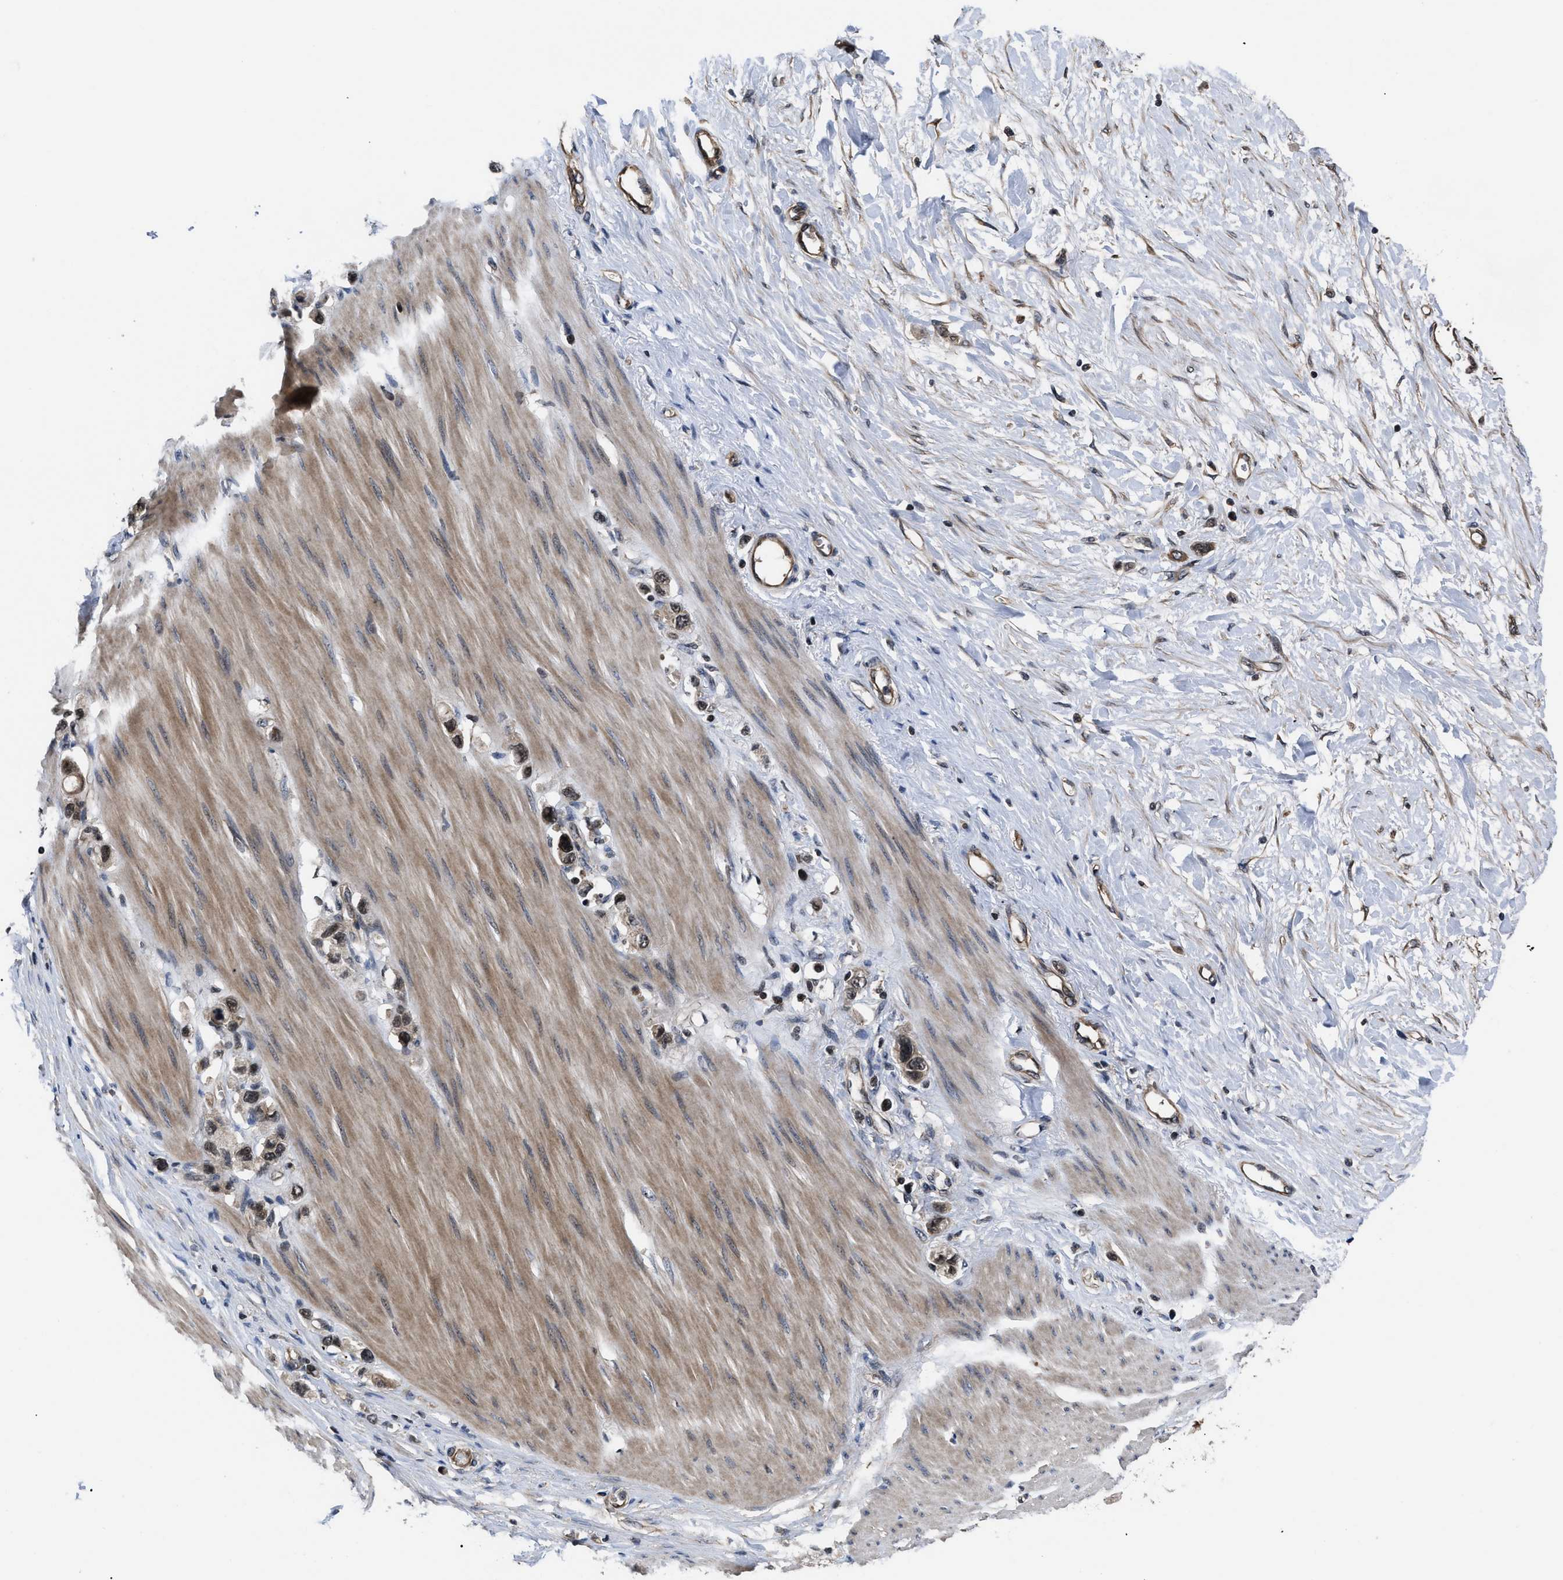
{"staining": {"intensity": "weak", "quantity": ">75%", "location": "cytoplasmic/membranous,nuclear"}, "tissue": "stomach cancer", "cell_type": "Tumor cells", "image_type": "cancer", "snomed": [{"axis": "morphology", "description": "Adenocarcinoma, NOS"}, {"axis": "topography", "description": "Stomach"}], "caption": "Immunohistochemistry (IHC) photomicrograph of neoplastic tissue: adenocarcinoma (stomach) stained using IHC shows low levels of weak protein expression localized specifically in the cytoplasmic/membranous and nuclear of tumor cells, appearing as a cytoplasmic/membranous and nuclear brown color.", "gene": "DNAJC14", "patient": {"sex": "female", "age": 65}}